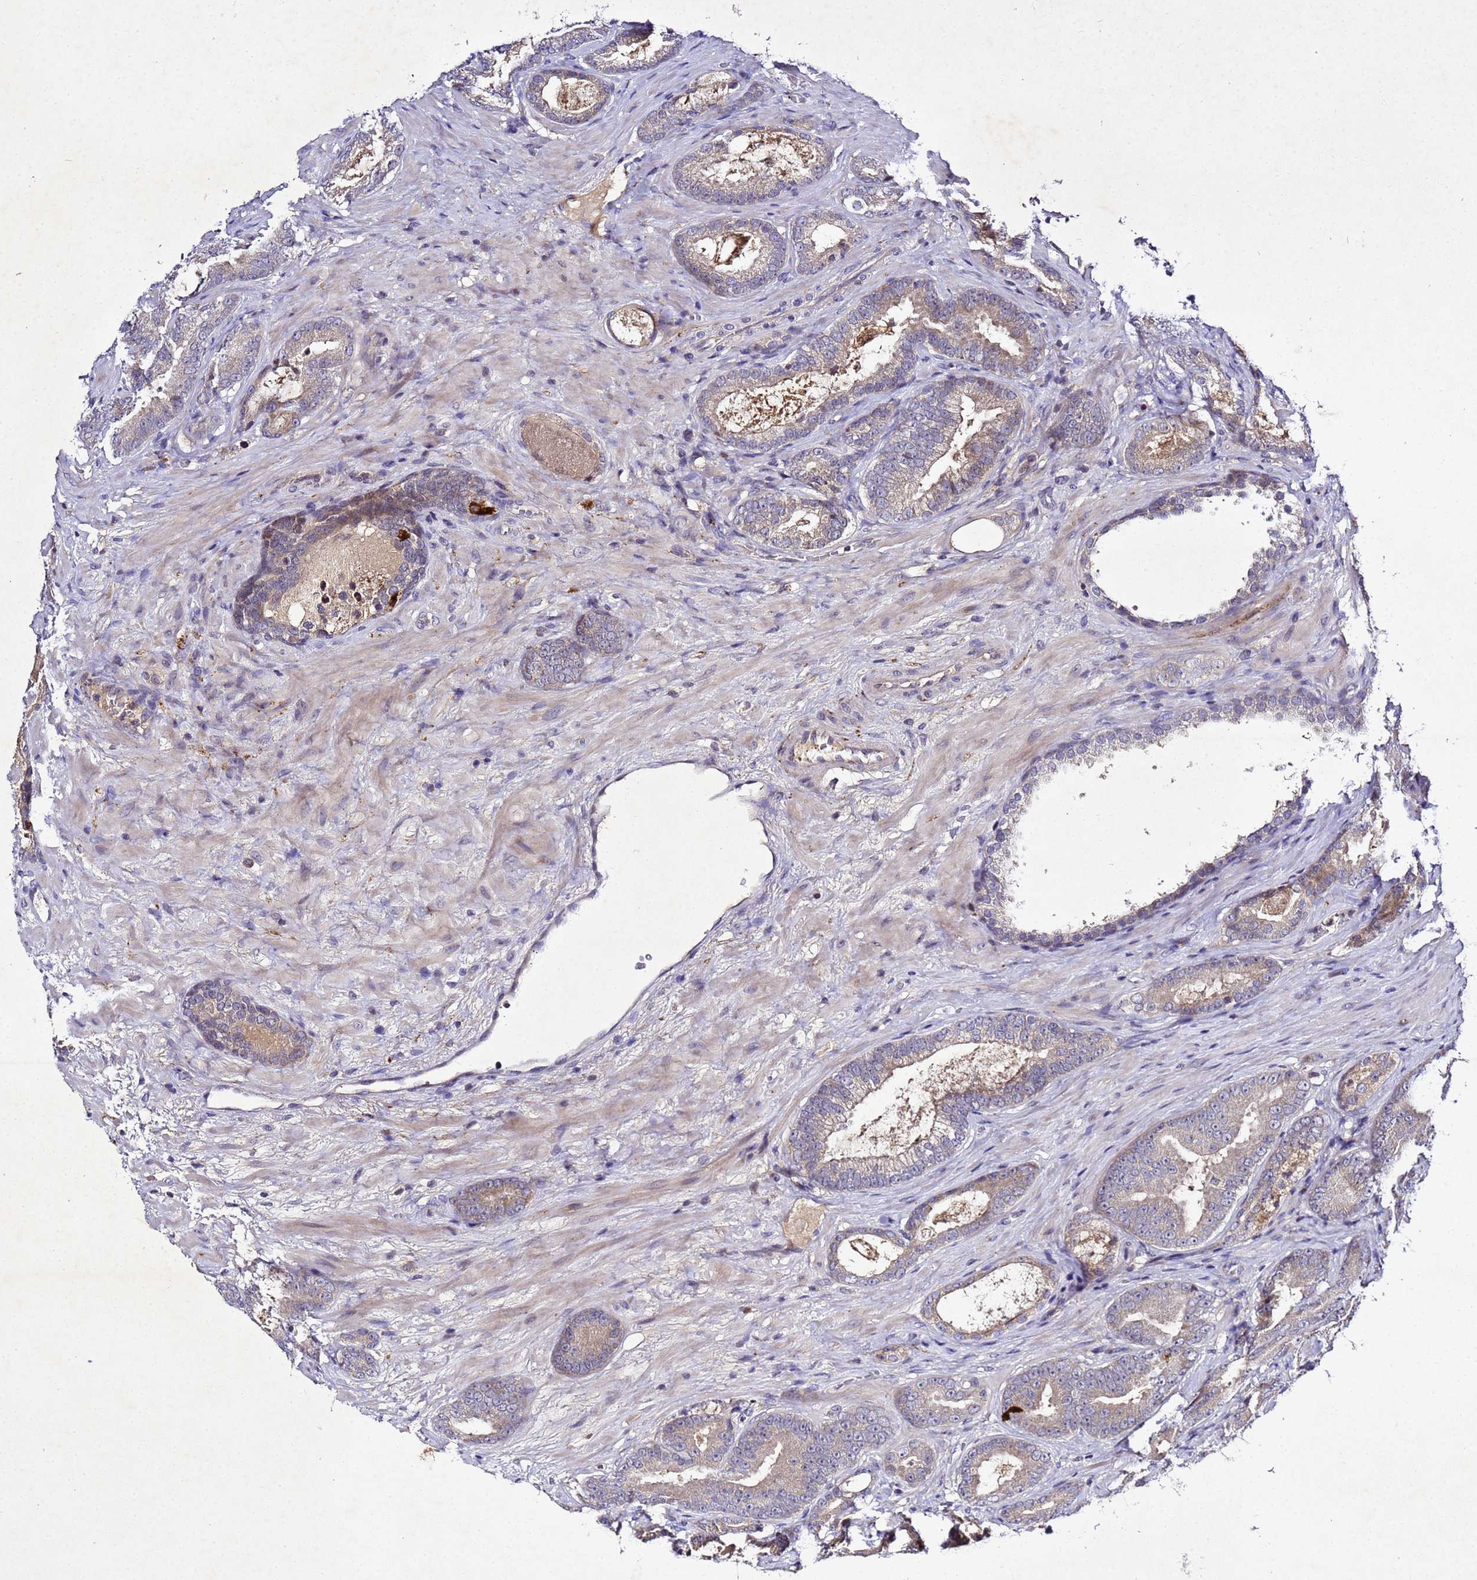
{"staining": {"intensity": "weak", "quantity": "25%-75%", "location": "cytoplasmic/membranous"}, "tissue": "prostate cancer", "cell_type": "Tumor cells", "image_type": "cancer", "snomed": [{"axis": "morphology", "description": "Adenocarcinoma, High grade"}, {"axis": "topography", "description": "Prostate"}], "caption": "DAB immunohistochemical staining of human adenocarcinoma (high-grade) (prostate) demonstrates weak cytoplasmic/membranous protein expression in approximately 25%-75% of tumor cells.", "gene": "SV2B", "patient": {"sex": "male", "age": 66}}